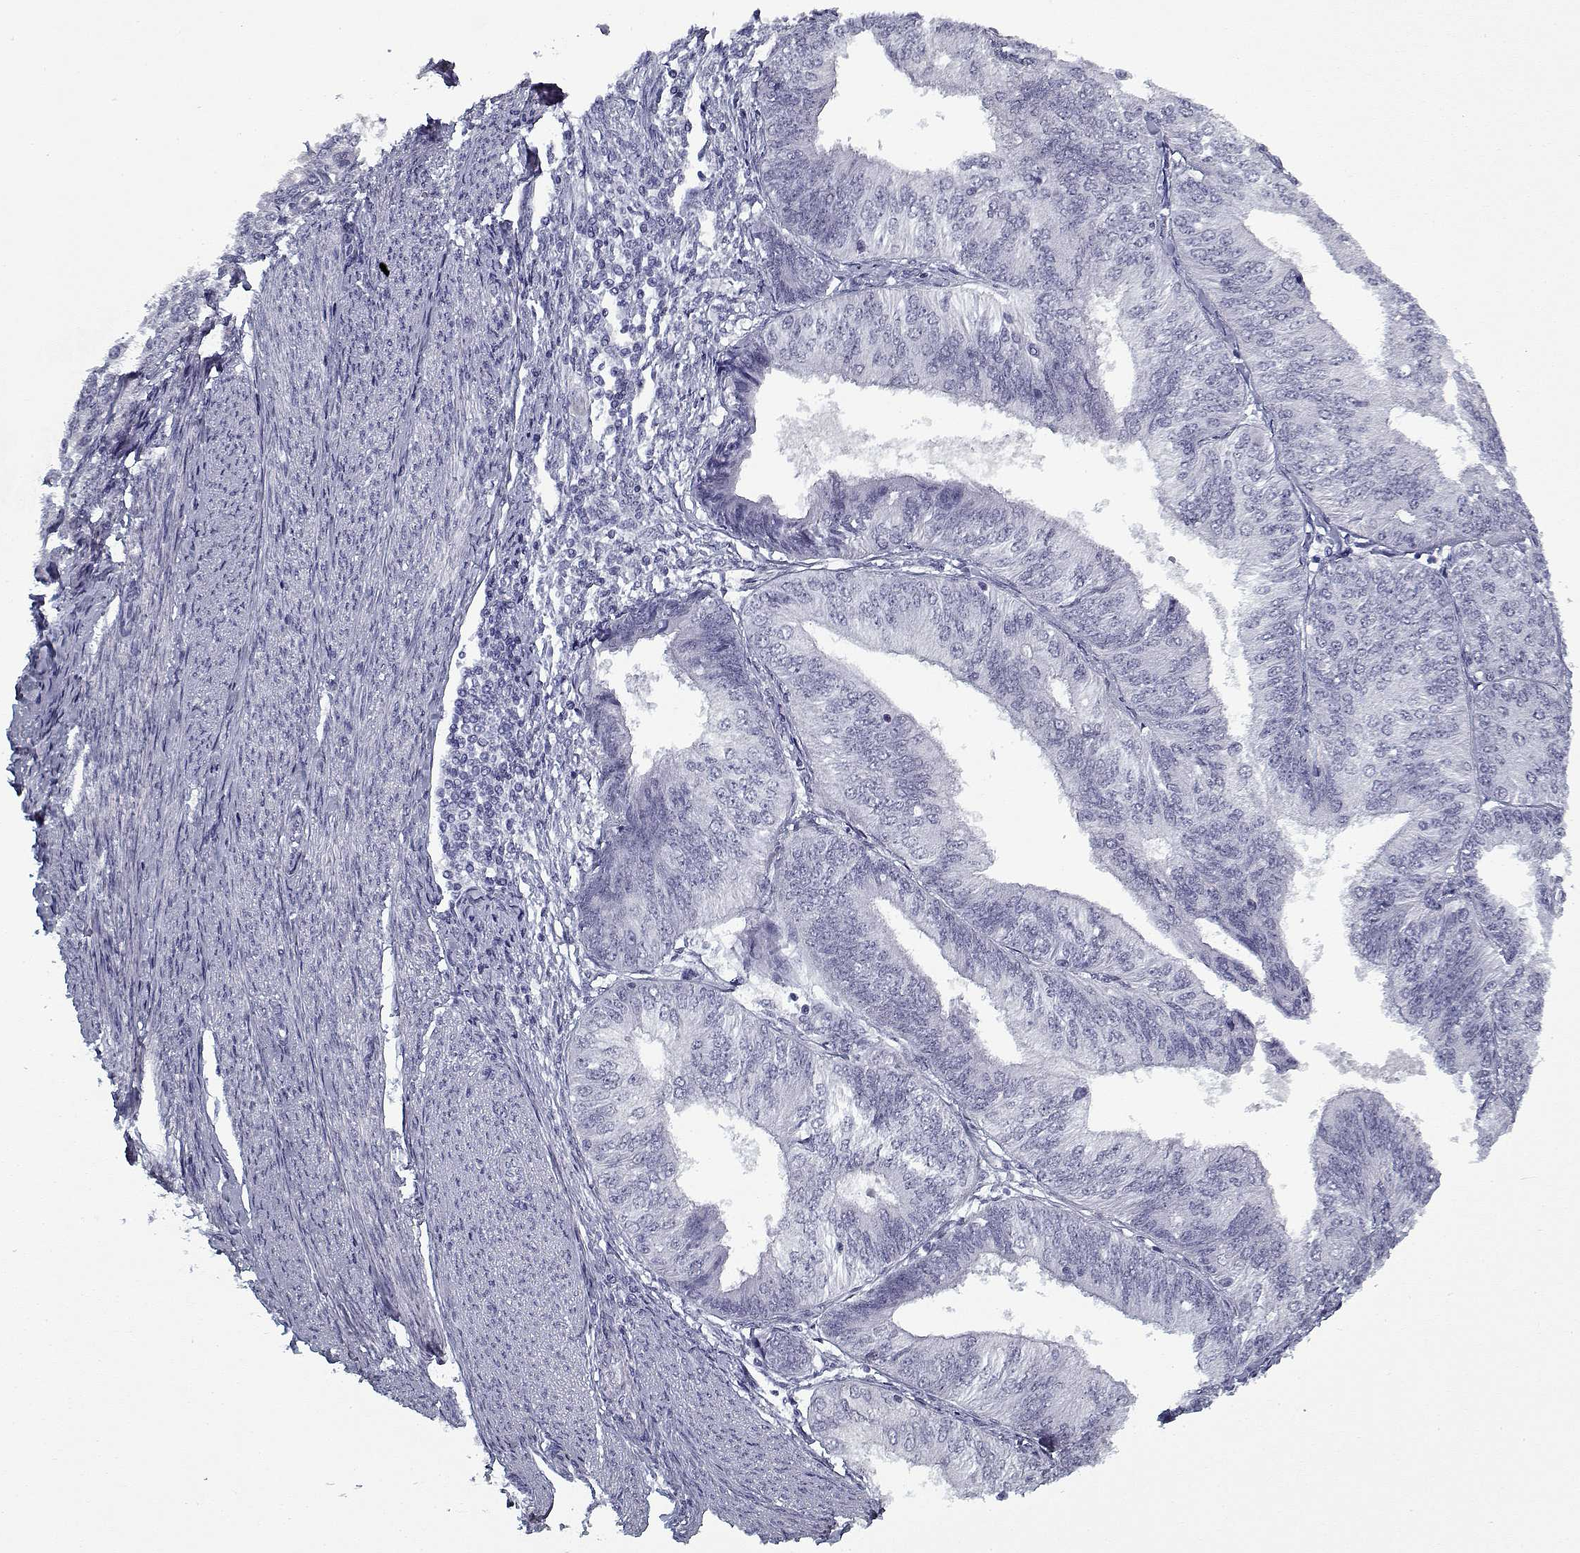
{"staining": {"intensity": "negative", "quantity": "none", "location": "none"}, "tissue": "endometrial cancer", "cell_type": "Tumor cells", "image_type": "cancer", "snomed": [{"axis": "morphology", "description": "Adenocarcinoma, NOS"}, {"axis": "topography", "description": "Endometrium"}], "caption": "Histopathology image shows no protein expression in tumor cells of endometrial adenocarcinoma tissue.", "gene": "RNF32", "patient": {"sex": "female", "age": 58}}